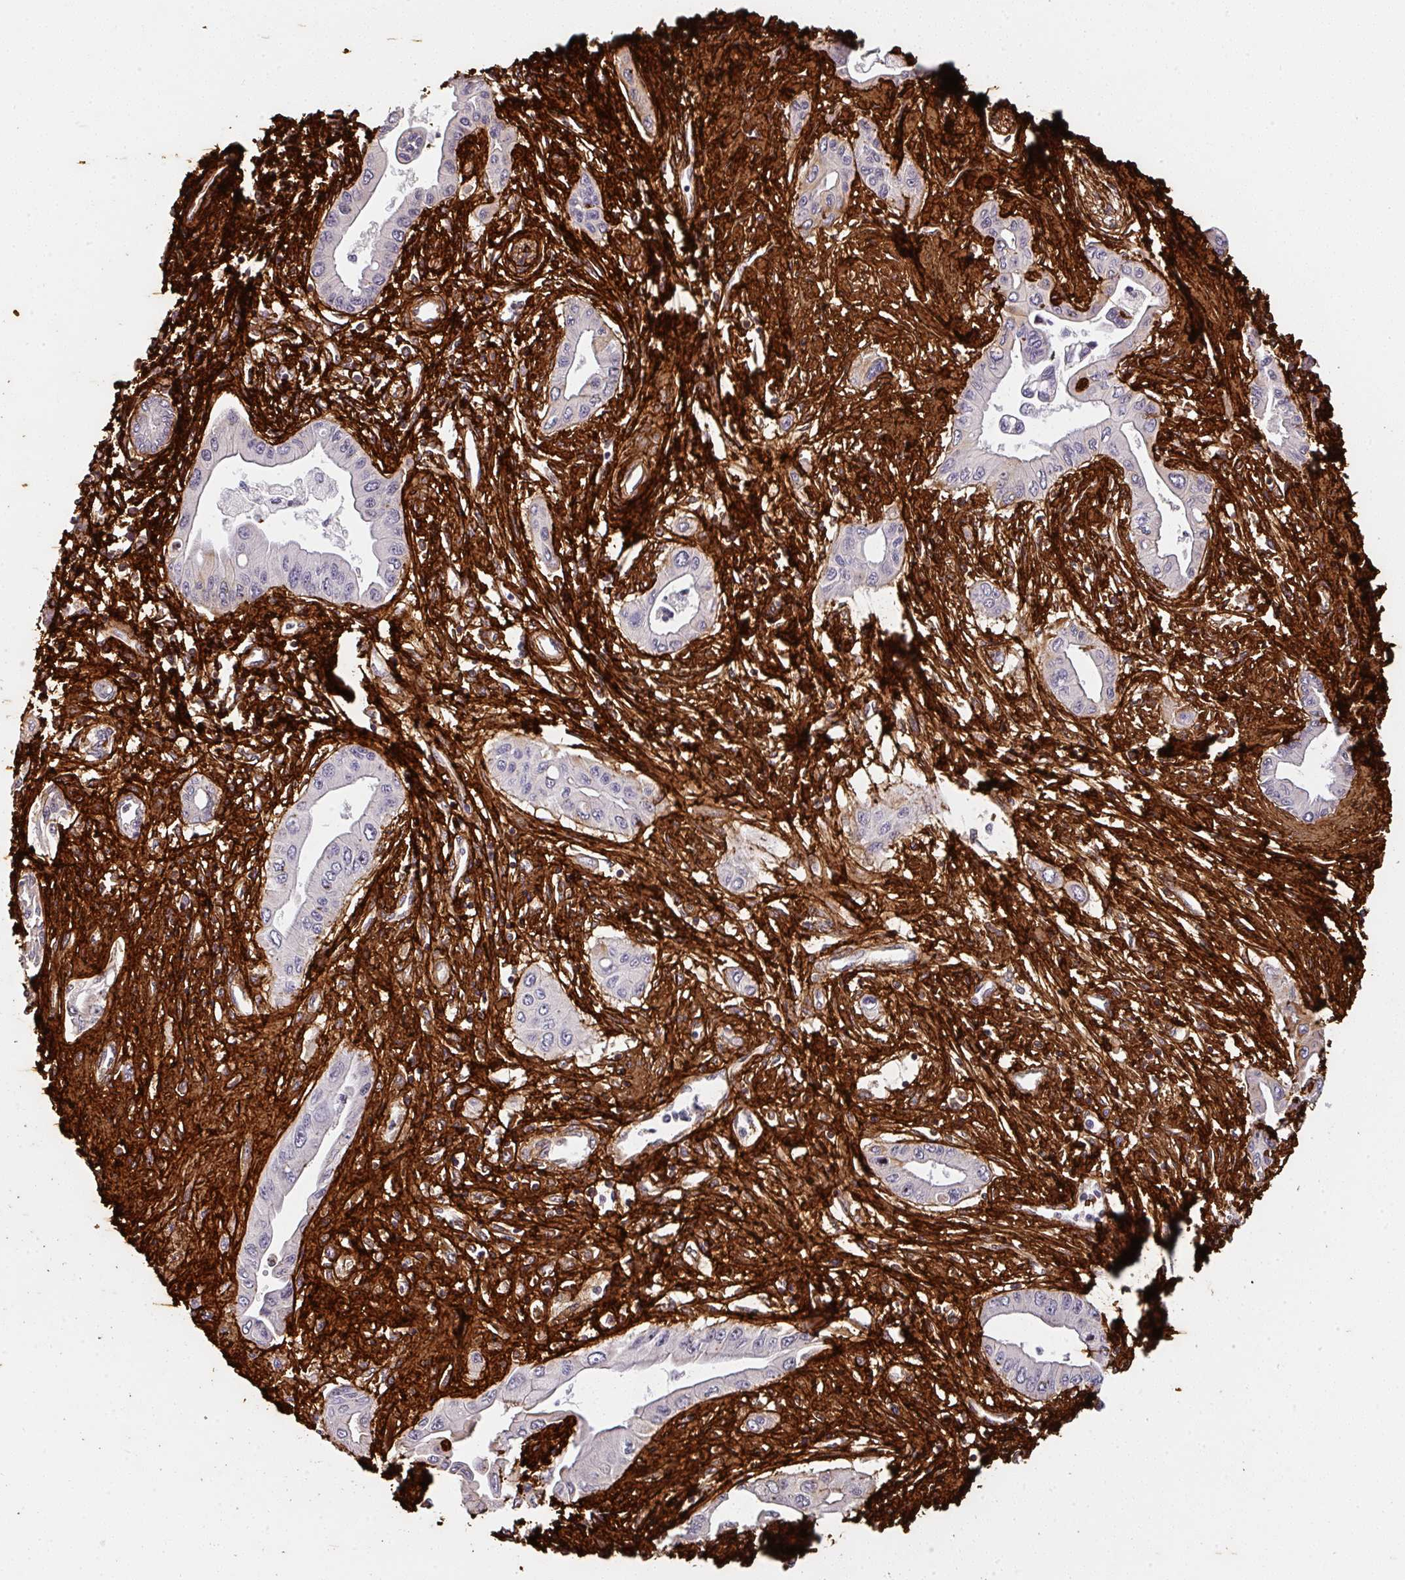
{"staining": {"intensity": "negative", "quantity": "none", "location": "none"}, "tissue": "pancreatic cancer", "cell_type": "Tumor cells", "image_type": "cancer", "snomed": [{"axis": "morphology", "description": "Adenocarcinoma, NOS"}, {"axis": "topography", "description": "Pancreas"}], "caption": "There is no significant staining in tumor cells of pancreatic adenocarcinoma.", "gene": "COL3A1", "patient": {"sex": "female", "age": 62}}